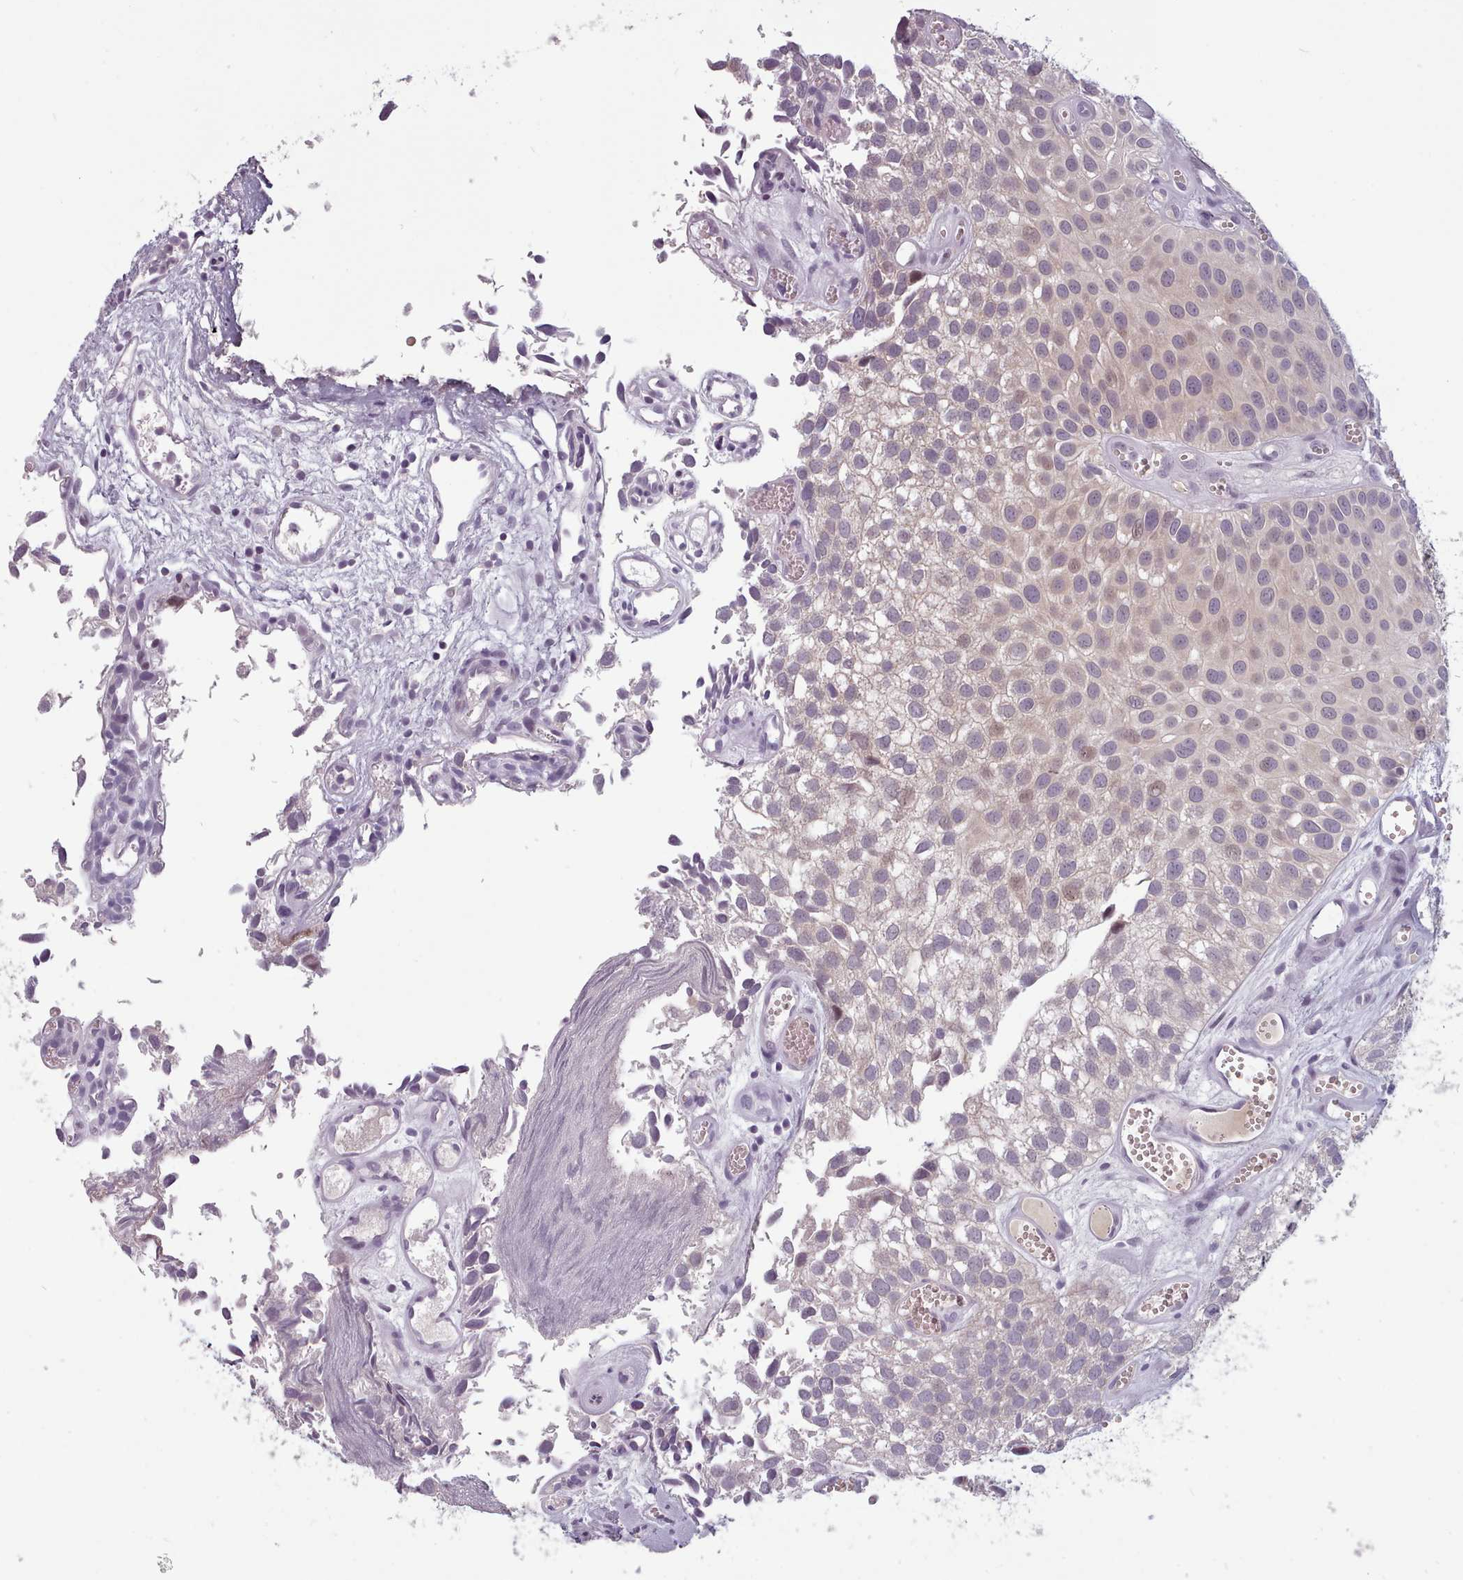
{"staining": {"intensity": "weak", "quantity": "<25%", "location": "cytoplasmic/membranous,nuclear"}, "tissue": "urothelial cancer", "cell_type": "Tumor cells", "image_type": "cancer", "snomed": [{"axis": "morphology", "description": "Urothelial carcinoma, Low grade"}, {"axis": "topography", "description": "Urinary bladder"}], "caption": "Immunohistochemistry (IHC) image of neoplastic tissue: human low-grade urothelial carcinoma stained with DAB exhibits no significant protein expression in tumor cells.", "gene": "PBX4", "patient": {"sex": "male", "age": 88}}